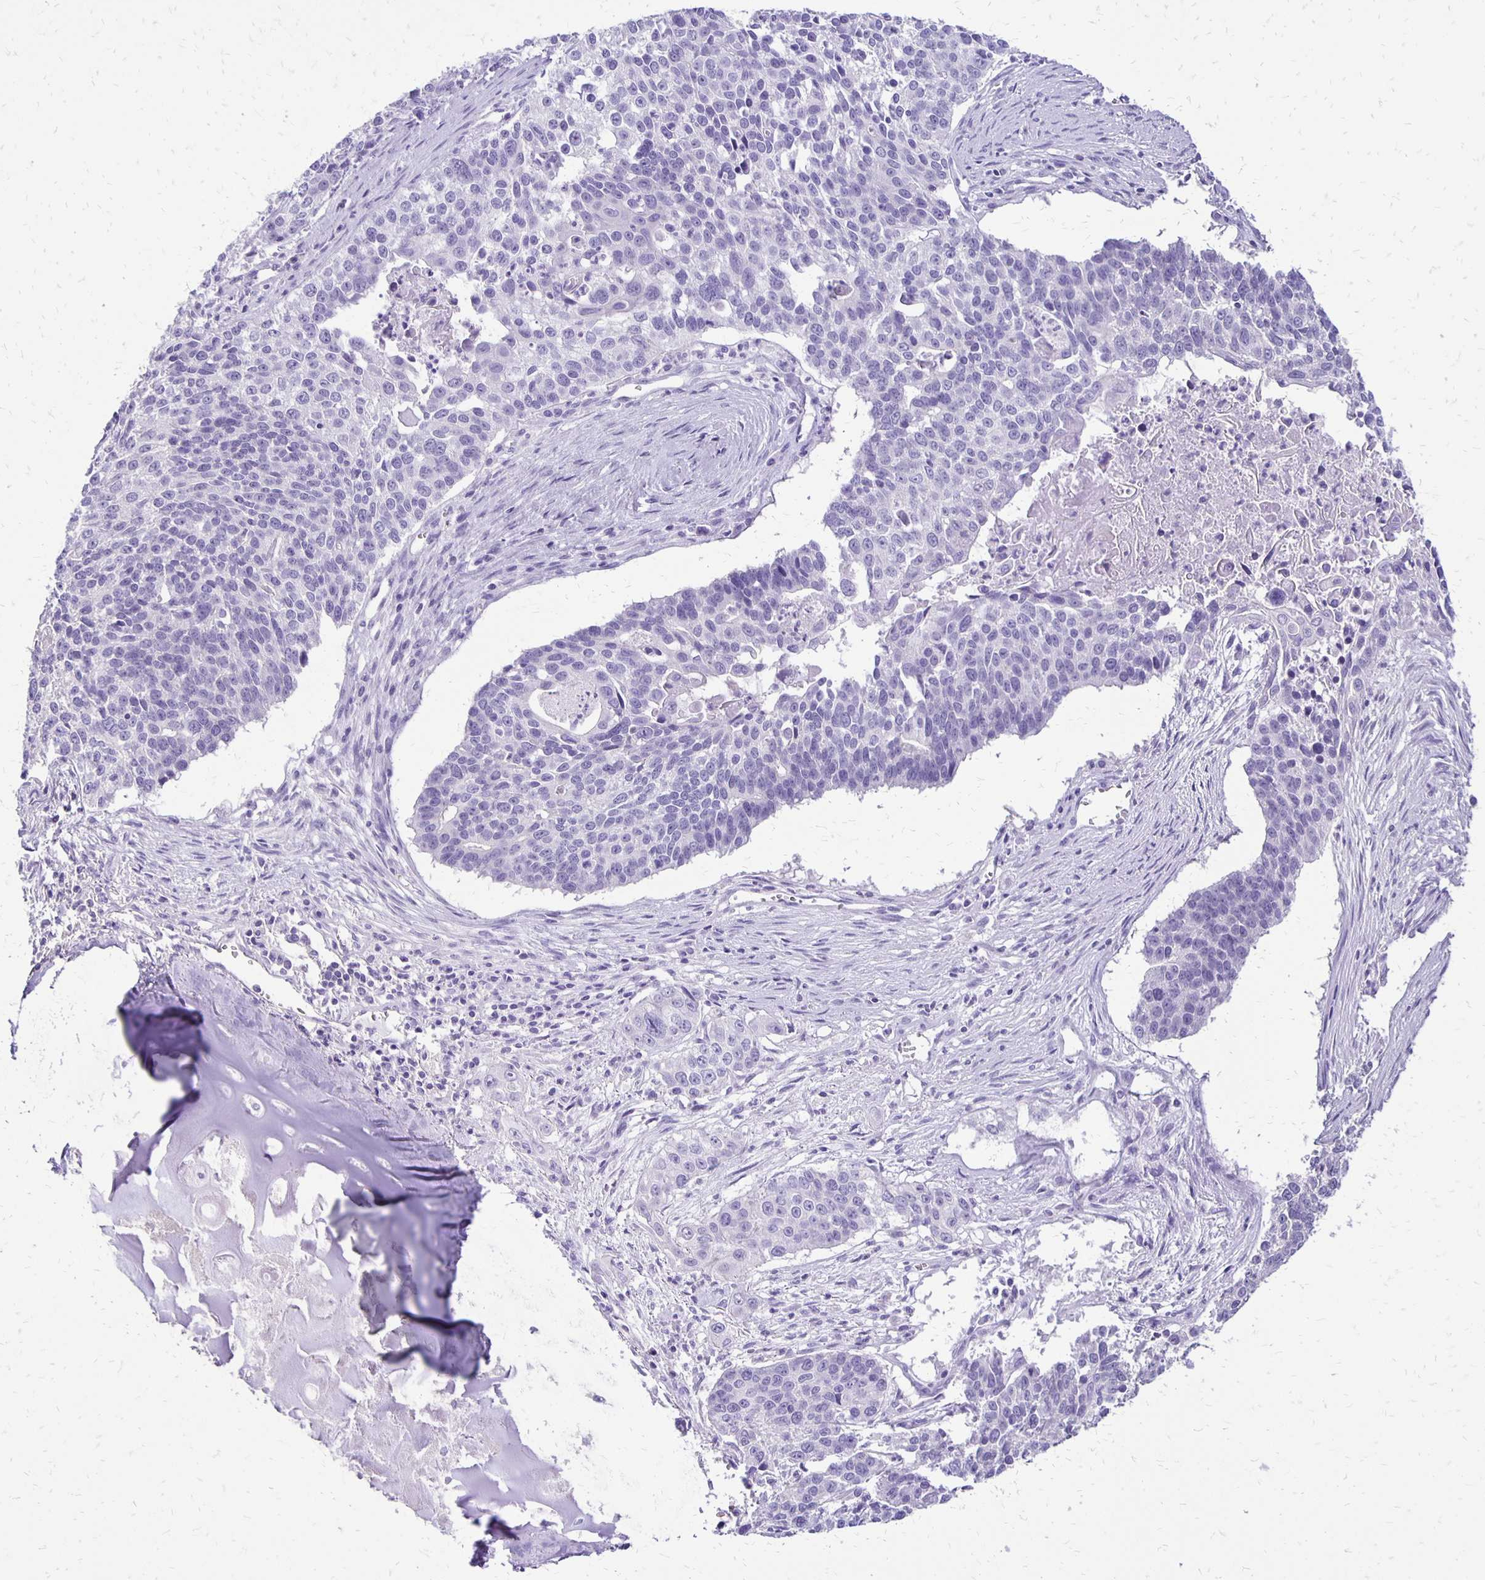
{"staining": {"intensity": "negative", "quantity": "none", "location": "none"}, "tissue": "lung cancer", "cell_type": "Tumor cells", "image_type": "cancer", "snomed": [{"axis": "morphology", "description": "Squamous cell carcinoma, NOS"}, {"axis": "morphology", "description": "Squamous cell carcinoma, metastatic, NOS"}, {"axis": "topography", "description": "Lung"}, {"axis": "topography", "description": "Pleura, NOS"}], "caption": "Squamous cell carcinoma (lung) was stained to show a protein in brown. There is no significant staining in tumor cells.", "gene": "ANKRD45", "patient": {"sex": "male", "age": 72}}